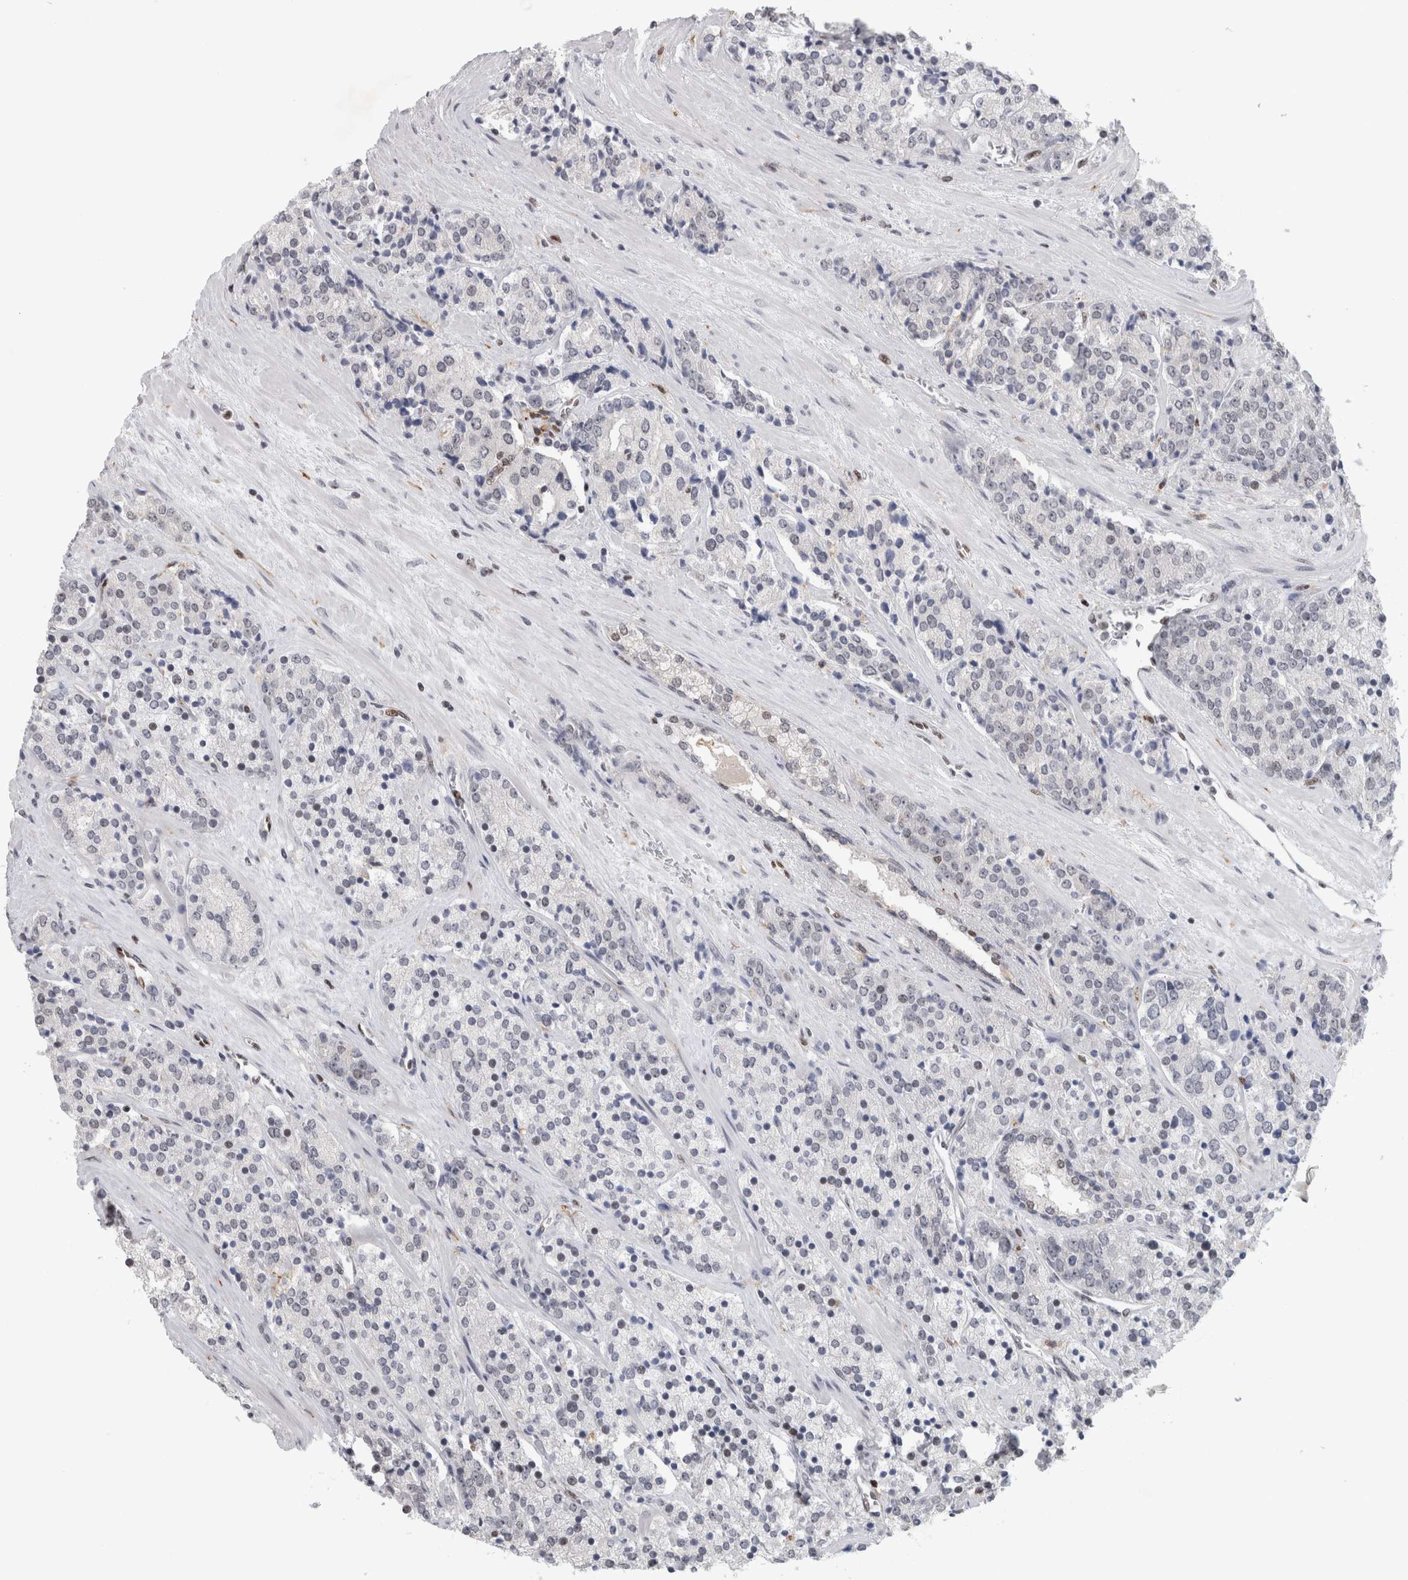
{"staining": {"intensity": "negative", "quantity": "none", "location": "none"}, "tissue": "prostate cancer", "cell_type": "Tumor cells", "image_type": "cancer", "snomed": [{"axis": "morphology", "description": "Adenocarcinoma, High grade"}, {"axis": "topography", "description": "Prostate"}], "caption": "A photomicrograph of human prostate cancer (adenocarcinoma (high-grade)) is negative for staining in tumor cells.", "gene": "SRARP", "patient": {"sex": "male", "age": 71}}